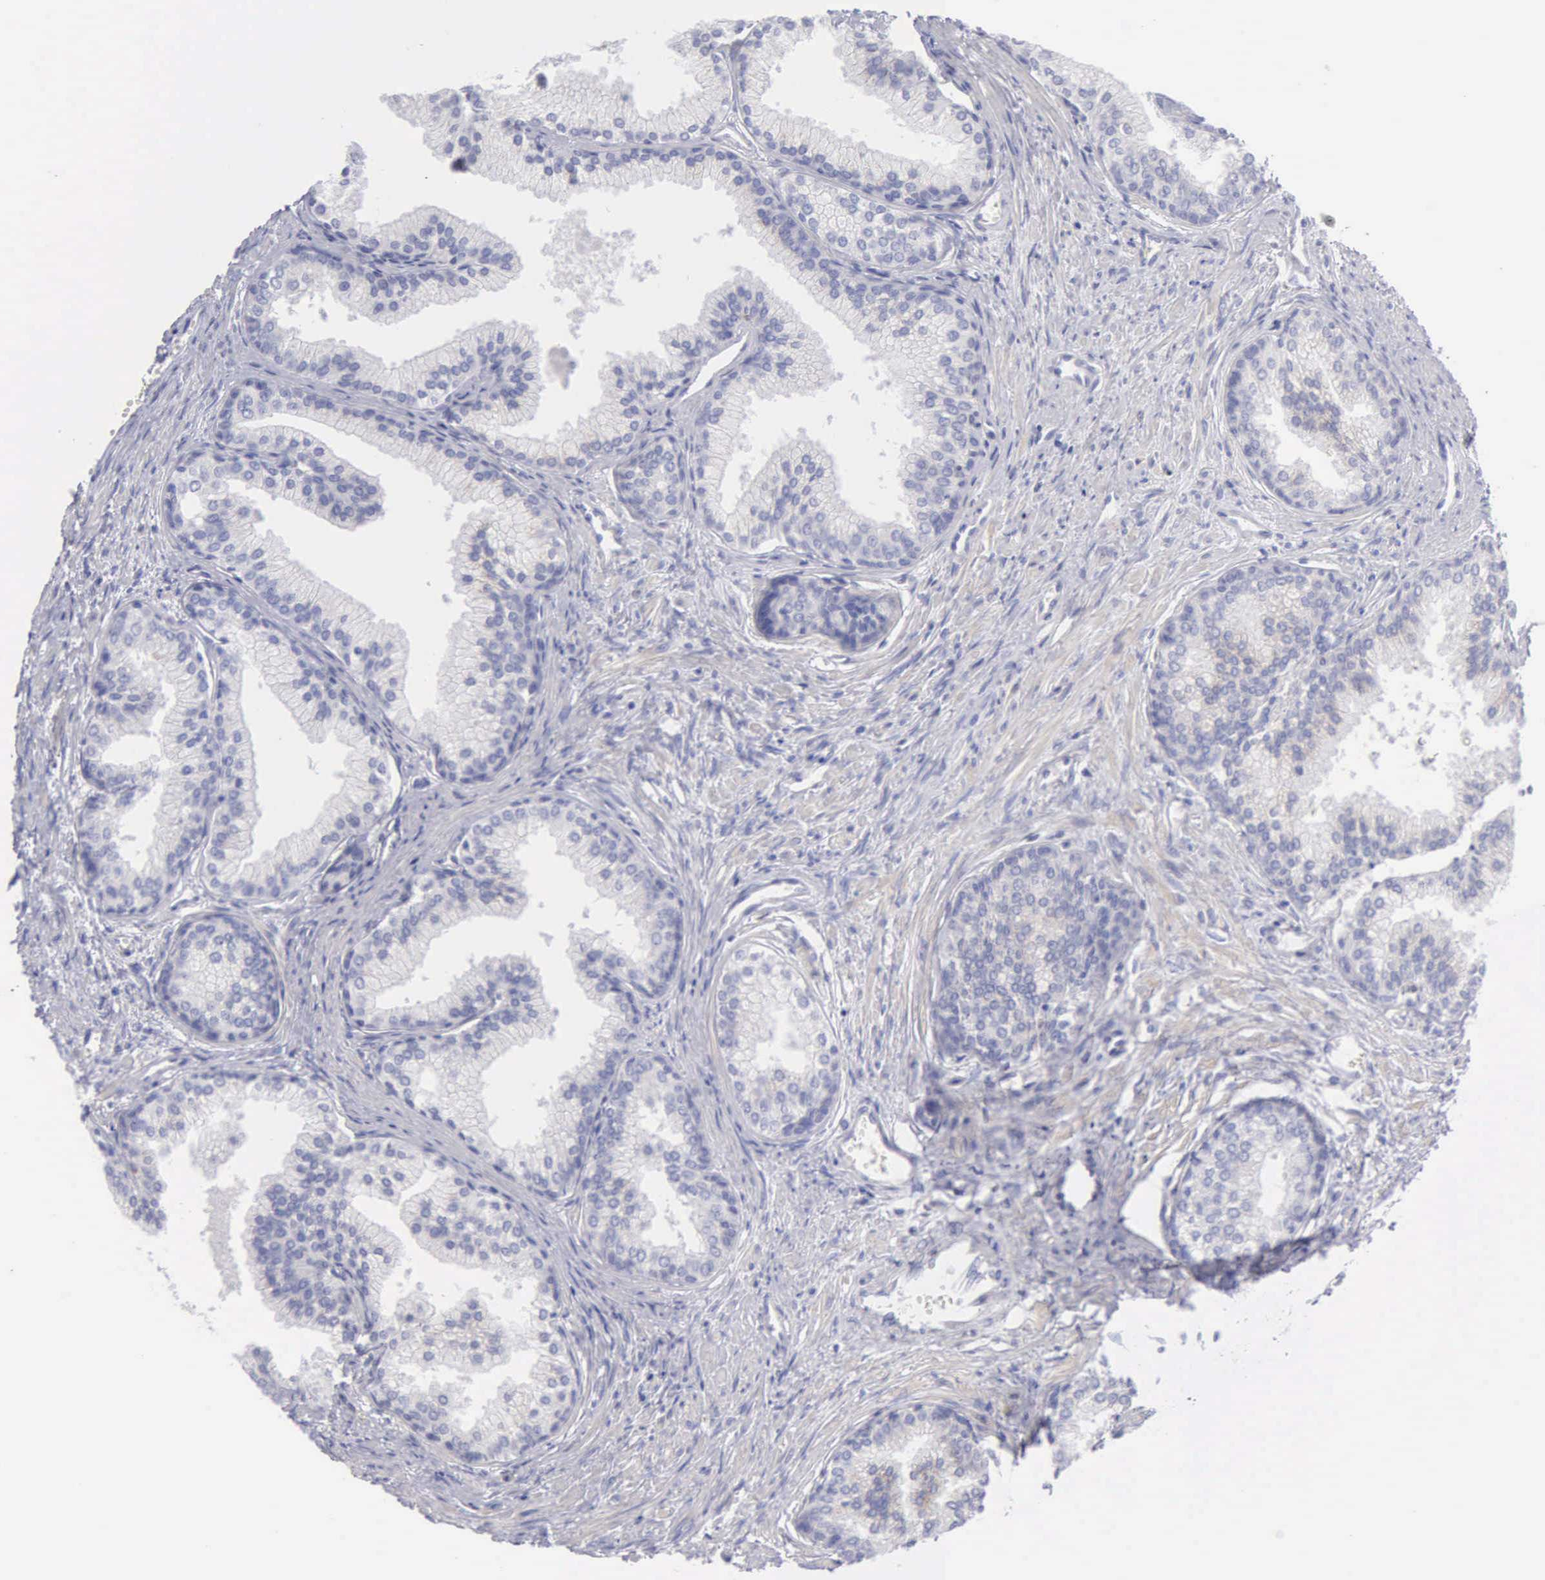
{"staining": {"intensity": "negative", "quantity": "none", "location": "none"}, "tissue": "prostate", "cell_type": "Glandular cells", "image_type": "normal", "snomed": [{"axis": "morphology", "description": "Normal tissue, NOS"}, {"axis": "topography", "description": "Prostate"}], "caption": "Immunohistochemistry (IHC) of benign prostate reveals no positivity in glandular cells.", "gene": "TYRP1", "patient": {"sex": "male", "age": 68}}